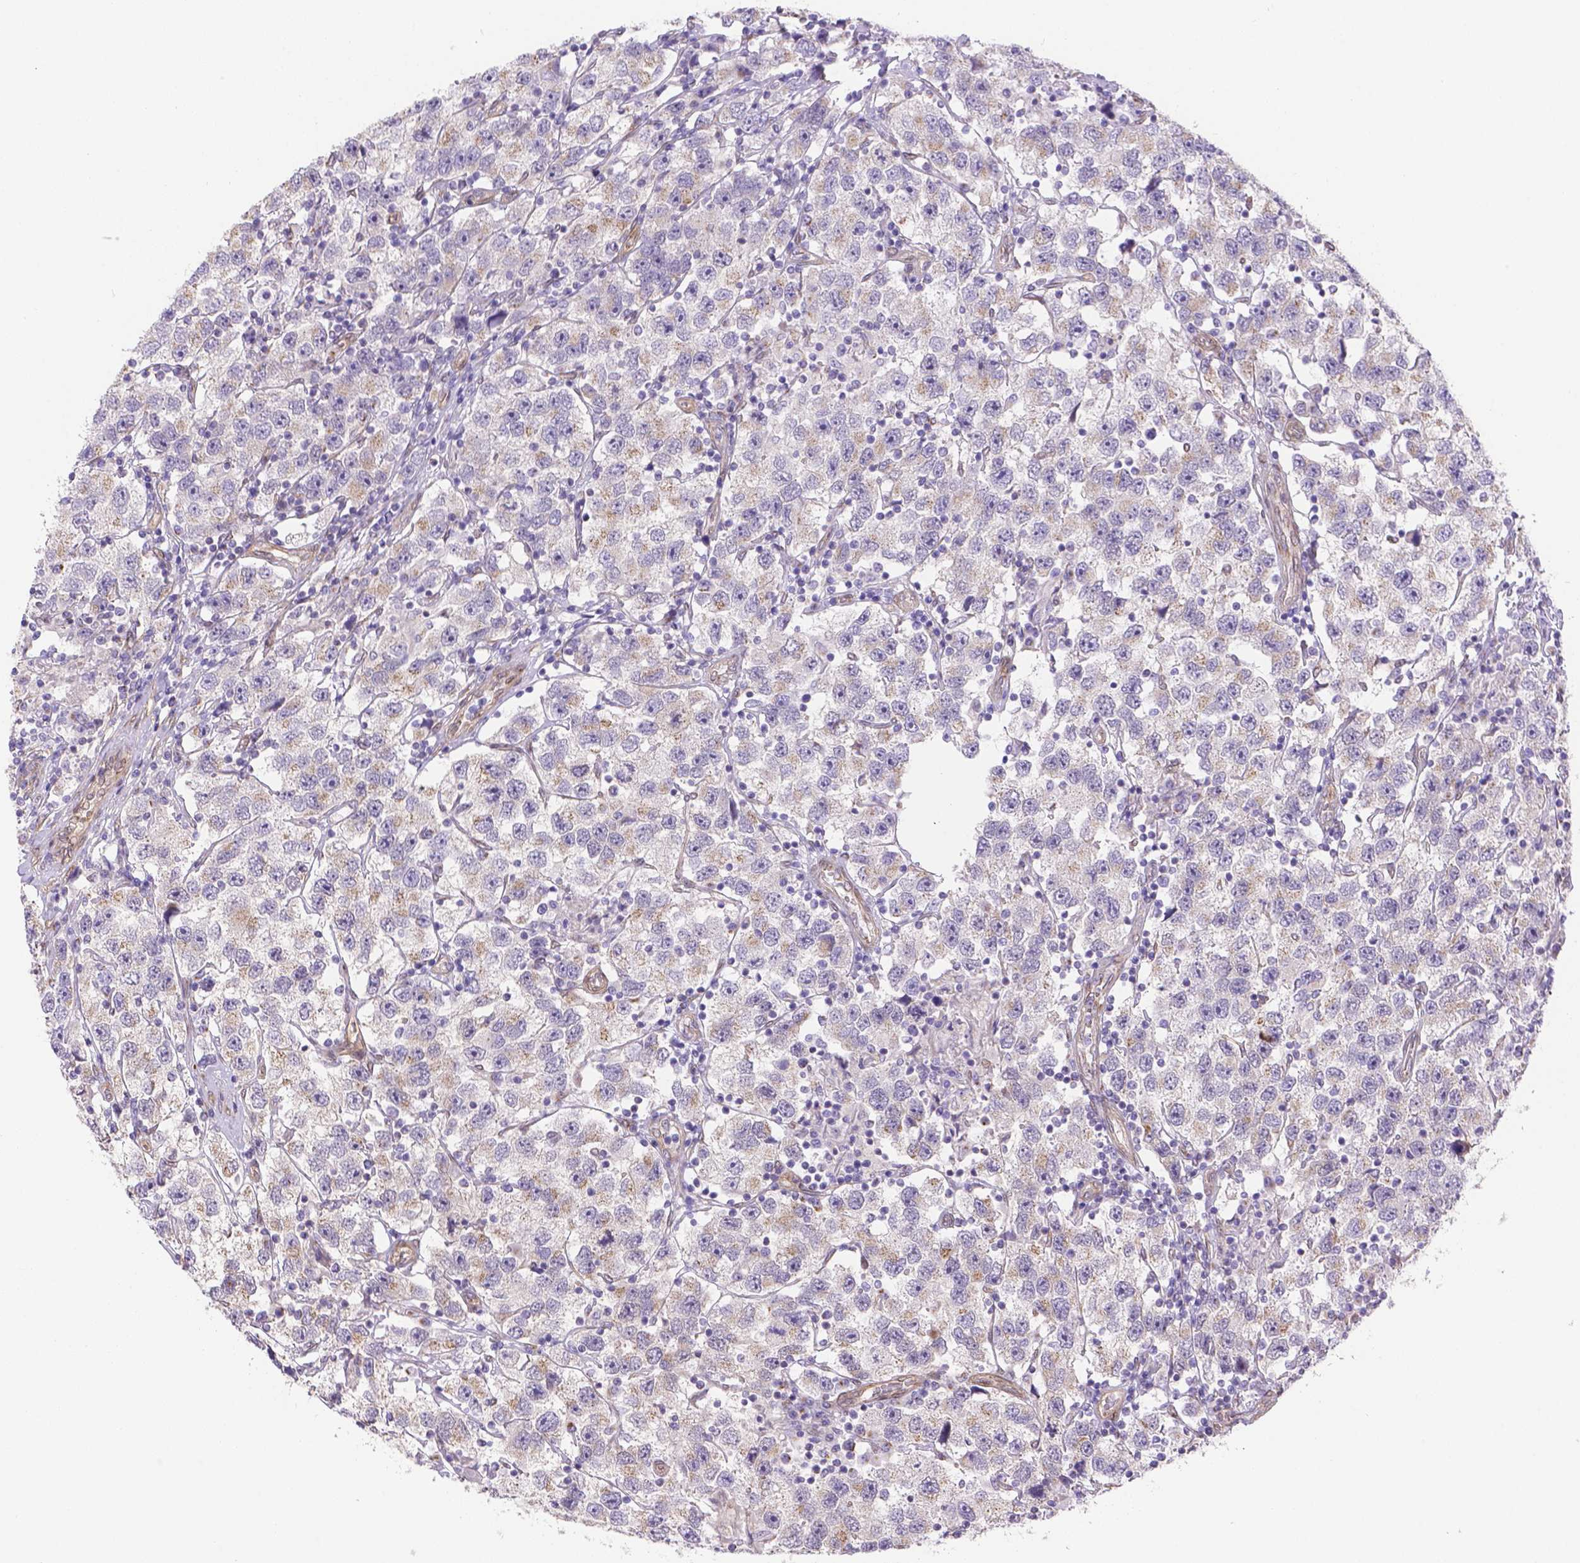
{"staining": {"intensity": "weak", "quantity": "25%-75%", "location": "cytoplasmic/membranous"}, "tissue": "testis cancer", "cell_type": "Tumor cells", "image_type": "cancer", "snomed": [{"axis": "morphology", "description": "Seminoma, NOS"}, {"axis": "topography", "description": "Testis"}], "caption": "A high-resolution photomicrograph shows immunohistochemistry (IHC) staining of seminoma (testis), which displays weak cytoplasmic/membranous expression in approximately 25%-75% of tumor cells.", "gene": "YAP1", "patient": {"sex": "male", "age": 26}}